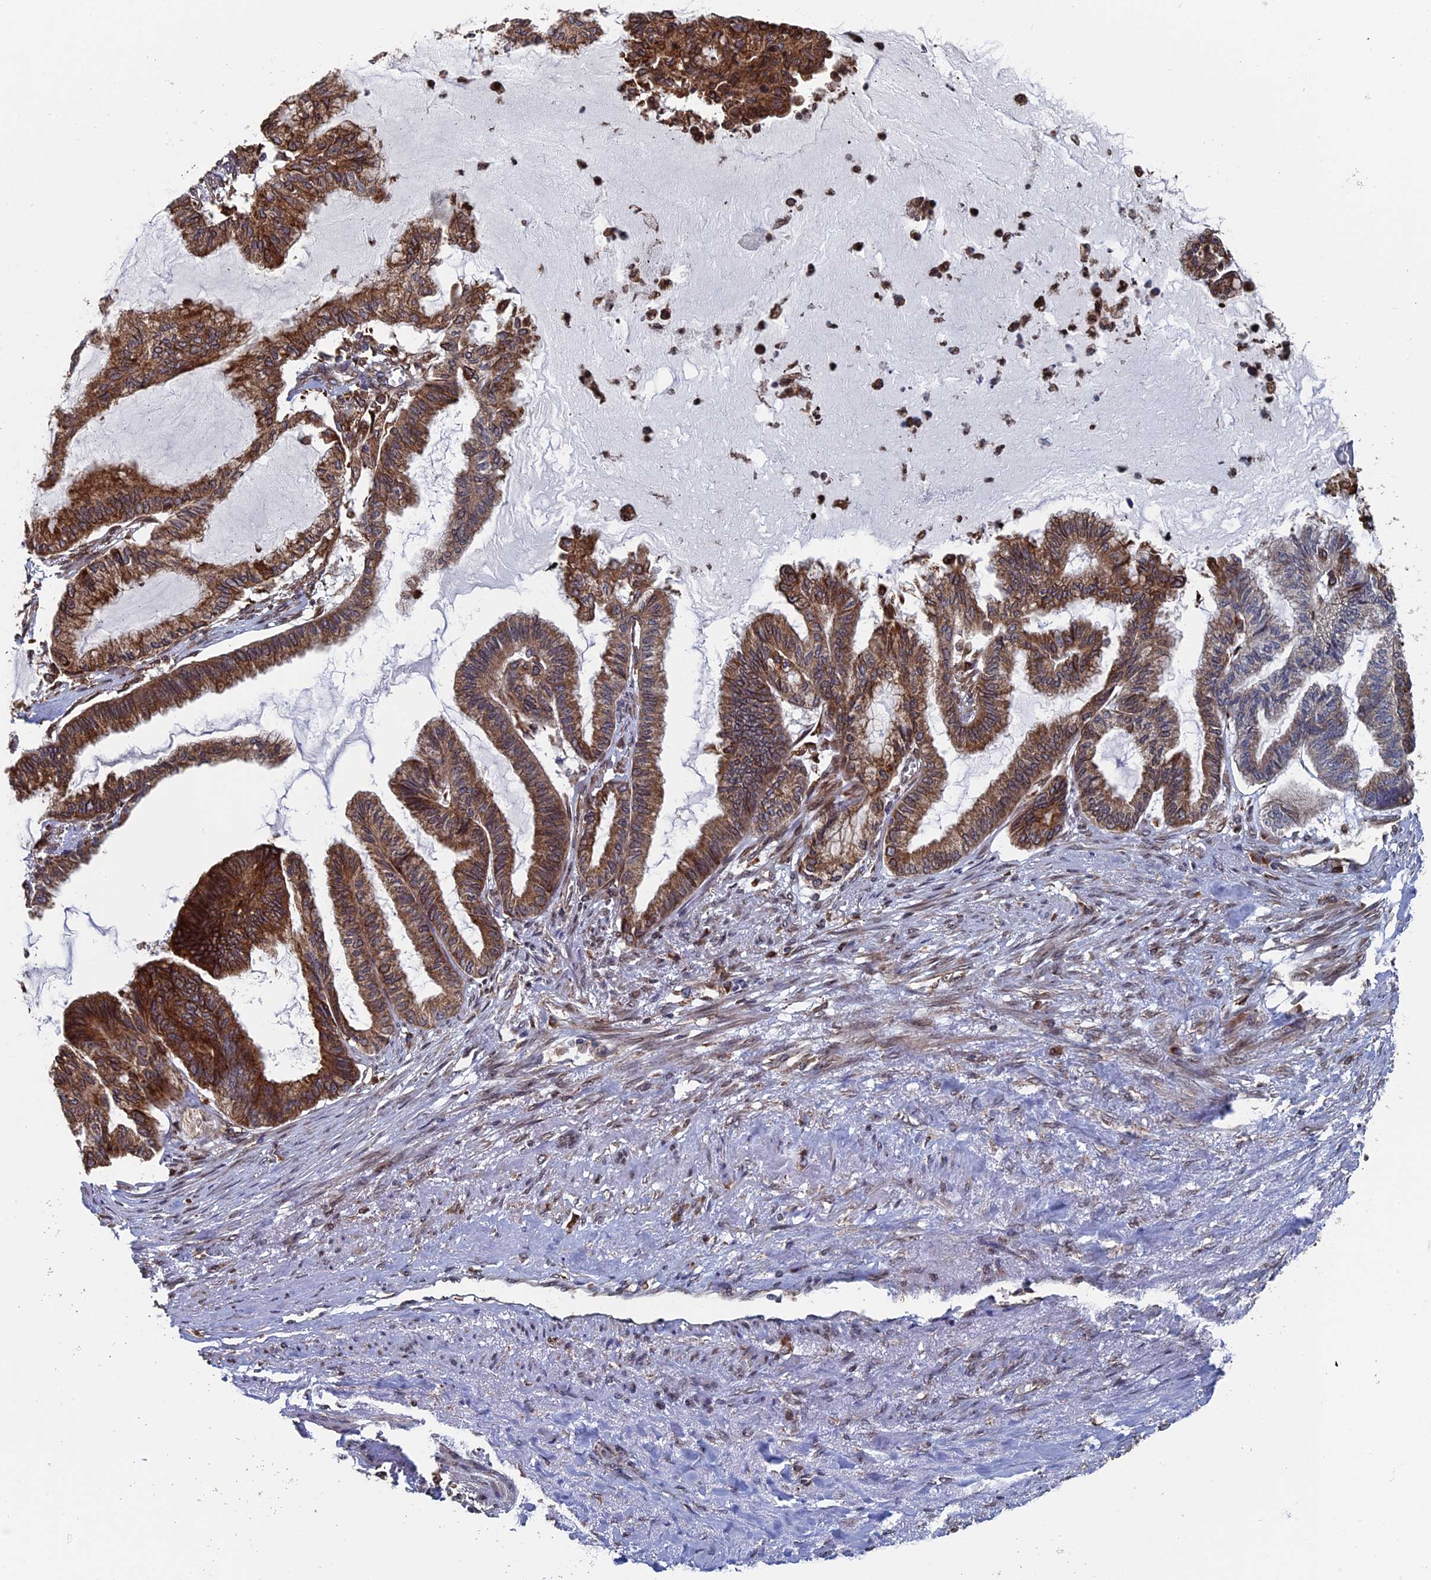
{"staining": {"intensity": "strong", "quantity": ">75%", "location": "cytoplasmic/membranous"}, "tissue": "endometrial cancer", "cell_type": "Tumor cells", "image_type": "cancer", "snomed": [{"axis": "morphology", "description": "Adenocarcinoma, NOS"}, {"axis": "topography", "description": "Endometrium"}], "caption": "Immunohistochemistry (DAB) staining of human adenocarcinoma (endometrial) demonstrates strong cytoplasmic/membranous protein expression in about >75% of tumor cells.", "gene": "RPUSD1", "patient": {"sex": "female", "age": 86}}